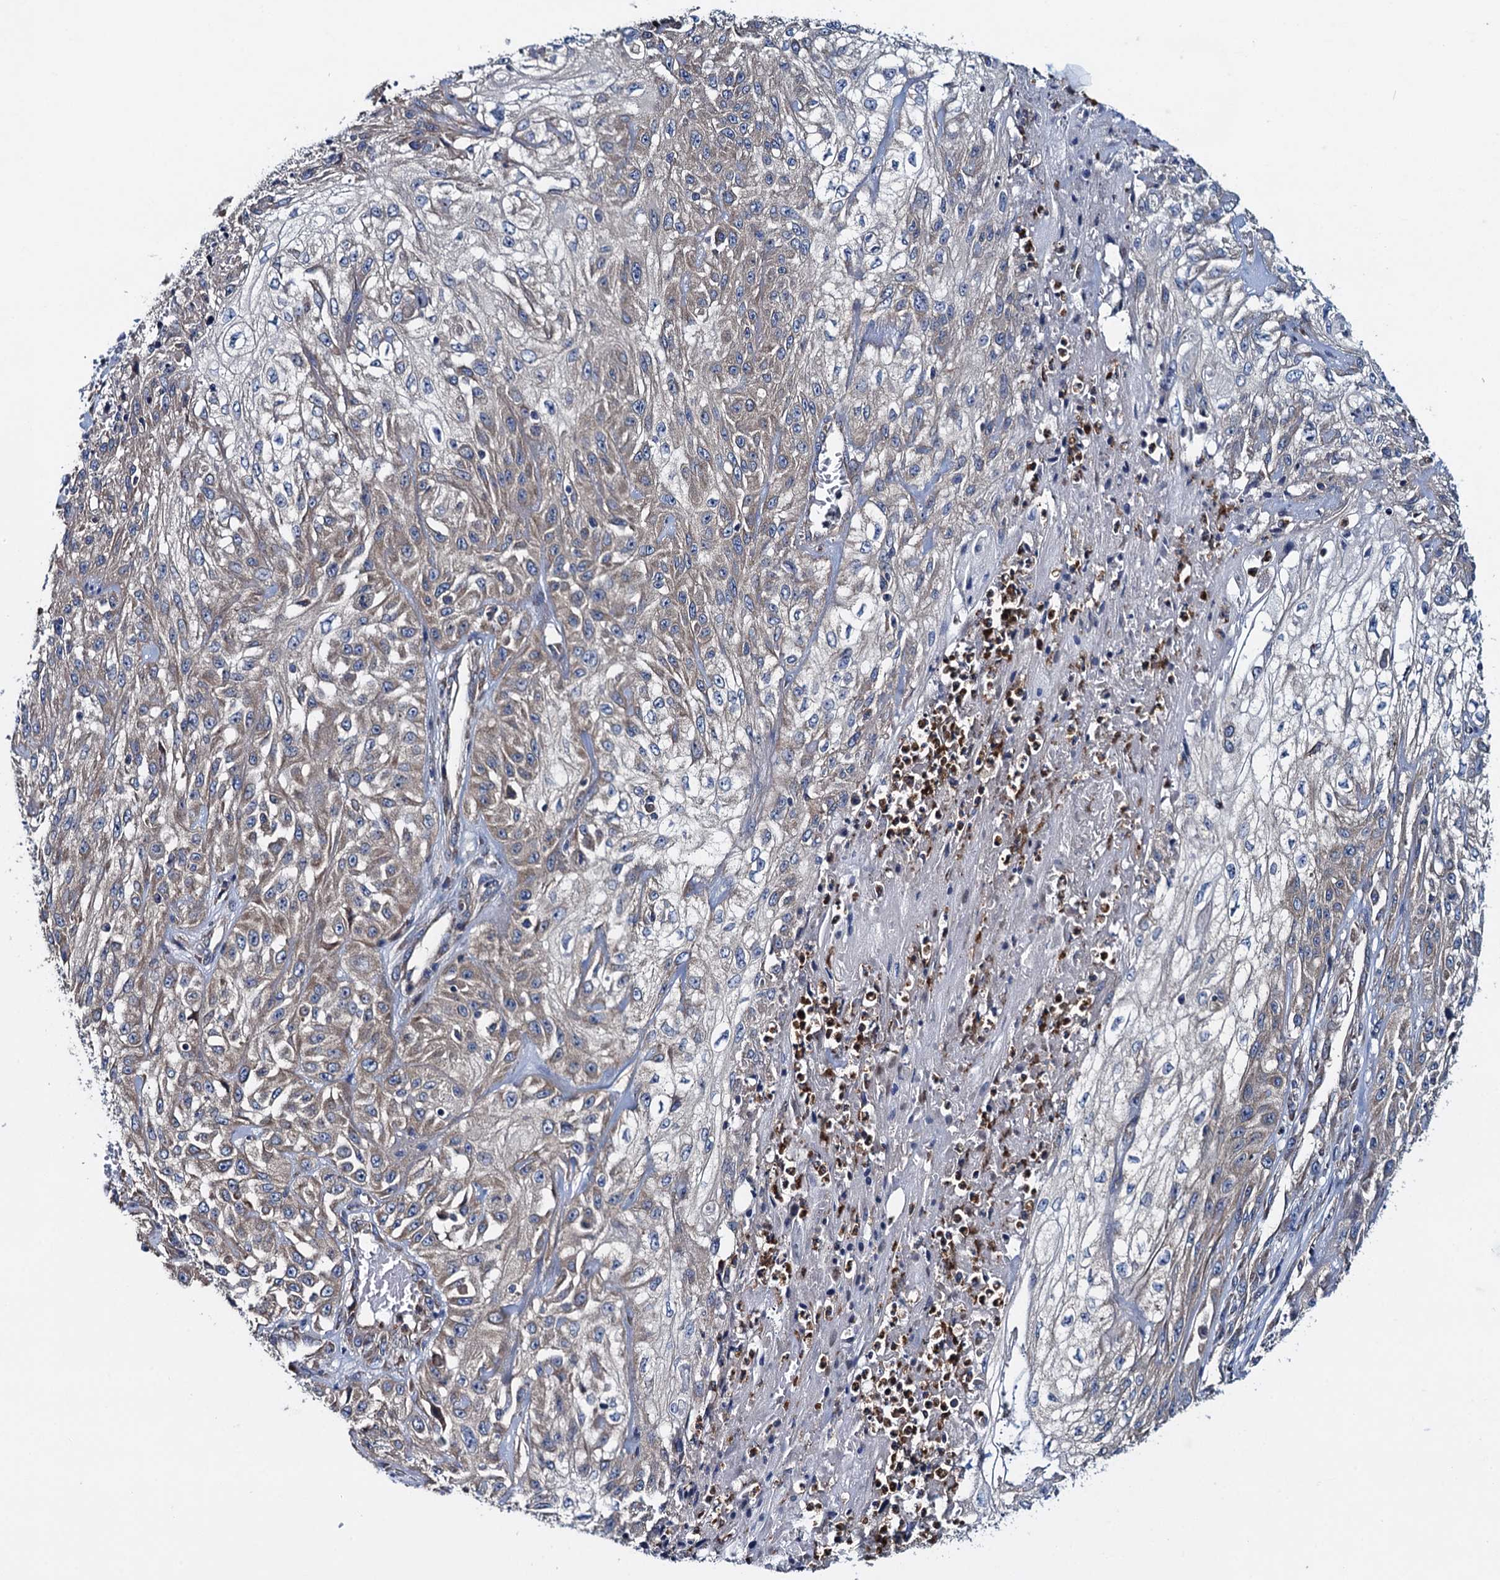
{"staining": {"intensity": "weak", "quantity": ">75%", "location": "cytoplasmic/membranous"}, "tissue": "skin cancer", "cell_type": "Tumor cells", "image_type": "cancer", "snomed": [{"axis": "morphology", "description": "Squamous cell carcinoma, NOS"}, {"axis": "morphology", "description": "Squamous cell carcinoma, metastatic, NOS"}, {"axis": "topography", "description": "Skin"}, {"axis": "topography", "description": "Lymph node"}], "caption": "Brown immunohistochemical staining in squamous cell carcinoma (skin) demonstrates weak cytoplasmic/membranous positivity in approximately >75% of tumor cells. Using DAB (brown) and hematoxylin (blue) stains, captured at high magnification using brightfield microscopy.", "gene": "ADCY9", "patient": {"sex": "male", "age": 75}}